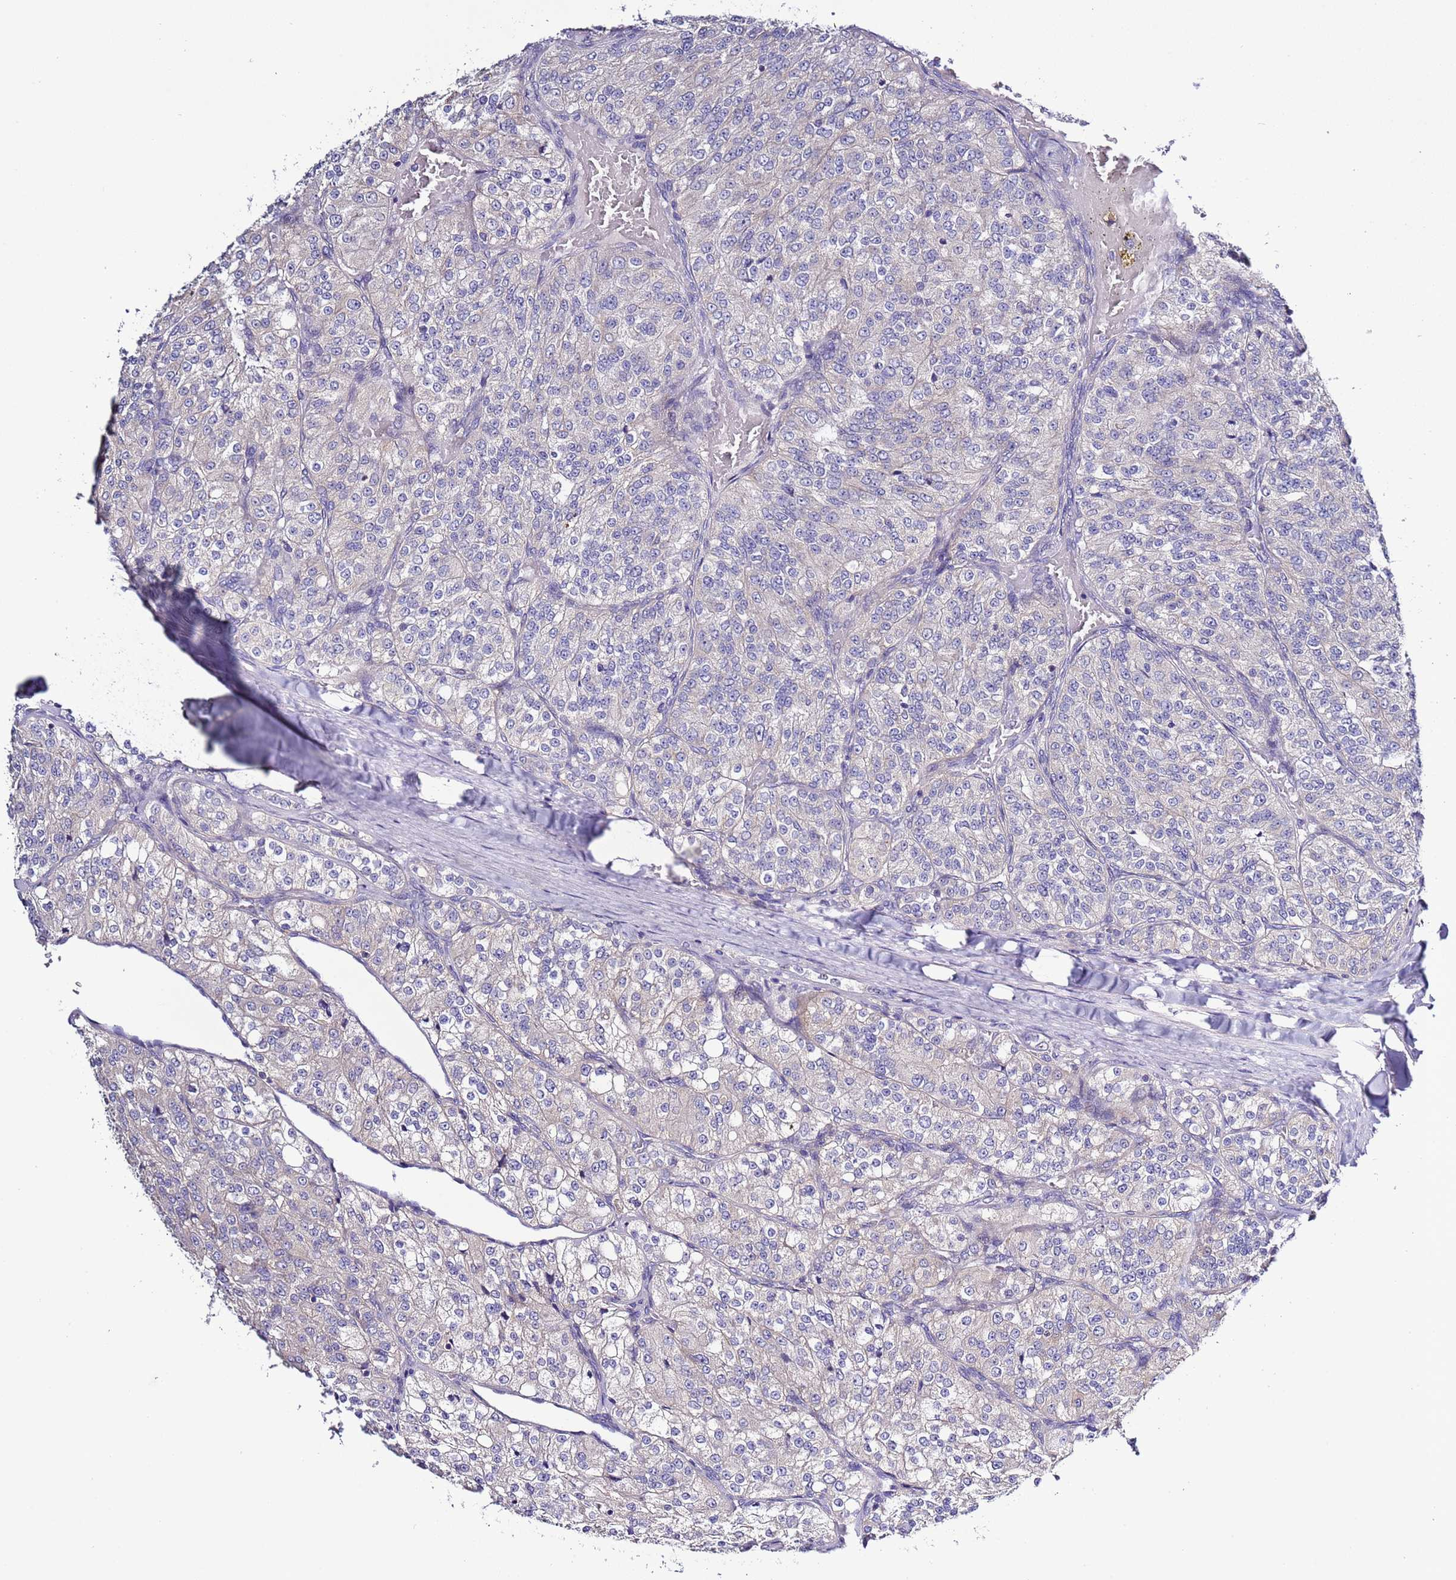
{"staining": {"intensity": "negative", "quantity": "none", "location": "none"}, "tissue": "renal cancer", "cell_type": "Tumor cells", "image_type": "cancer", "snomed": [{"axis": "morphology", "description": "Adenocarcinoma, NOS"}, {"axis": "topography", "description": "Kidney"}], "caption": "There is no significant positivity in tumor cells of adenocarcinoma (renal).", "gene": "SPCS1", "patient": {"sex": "female", "age": 63}}